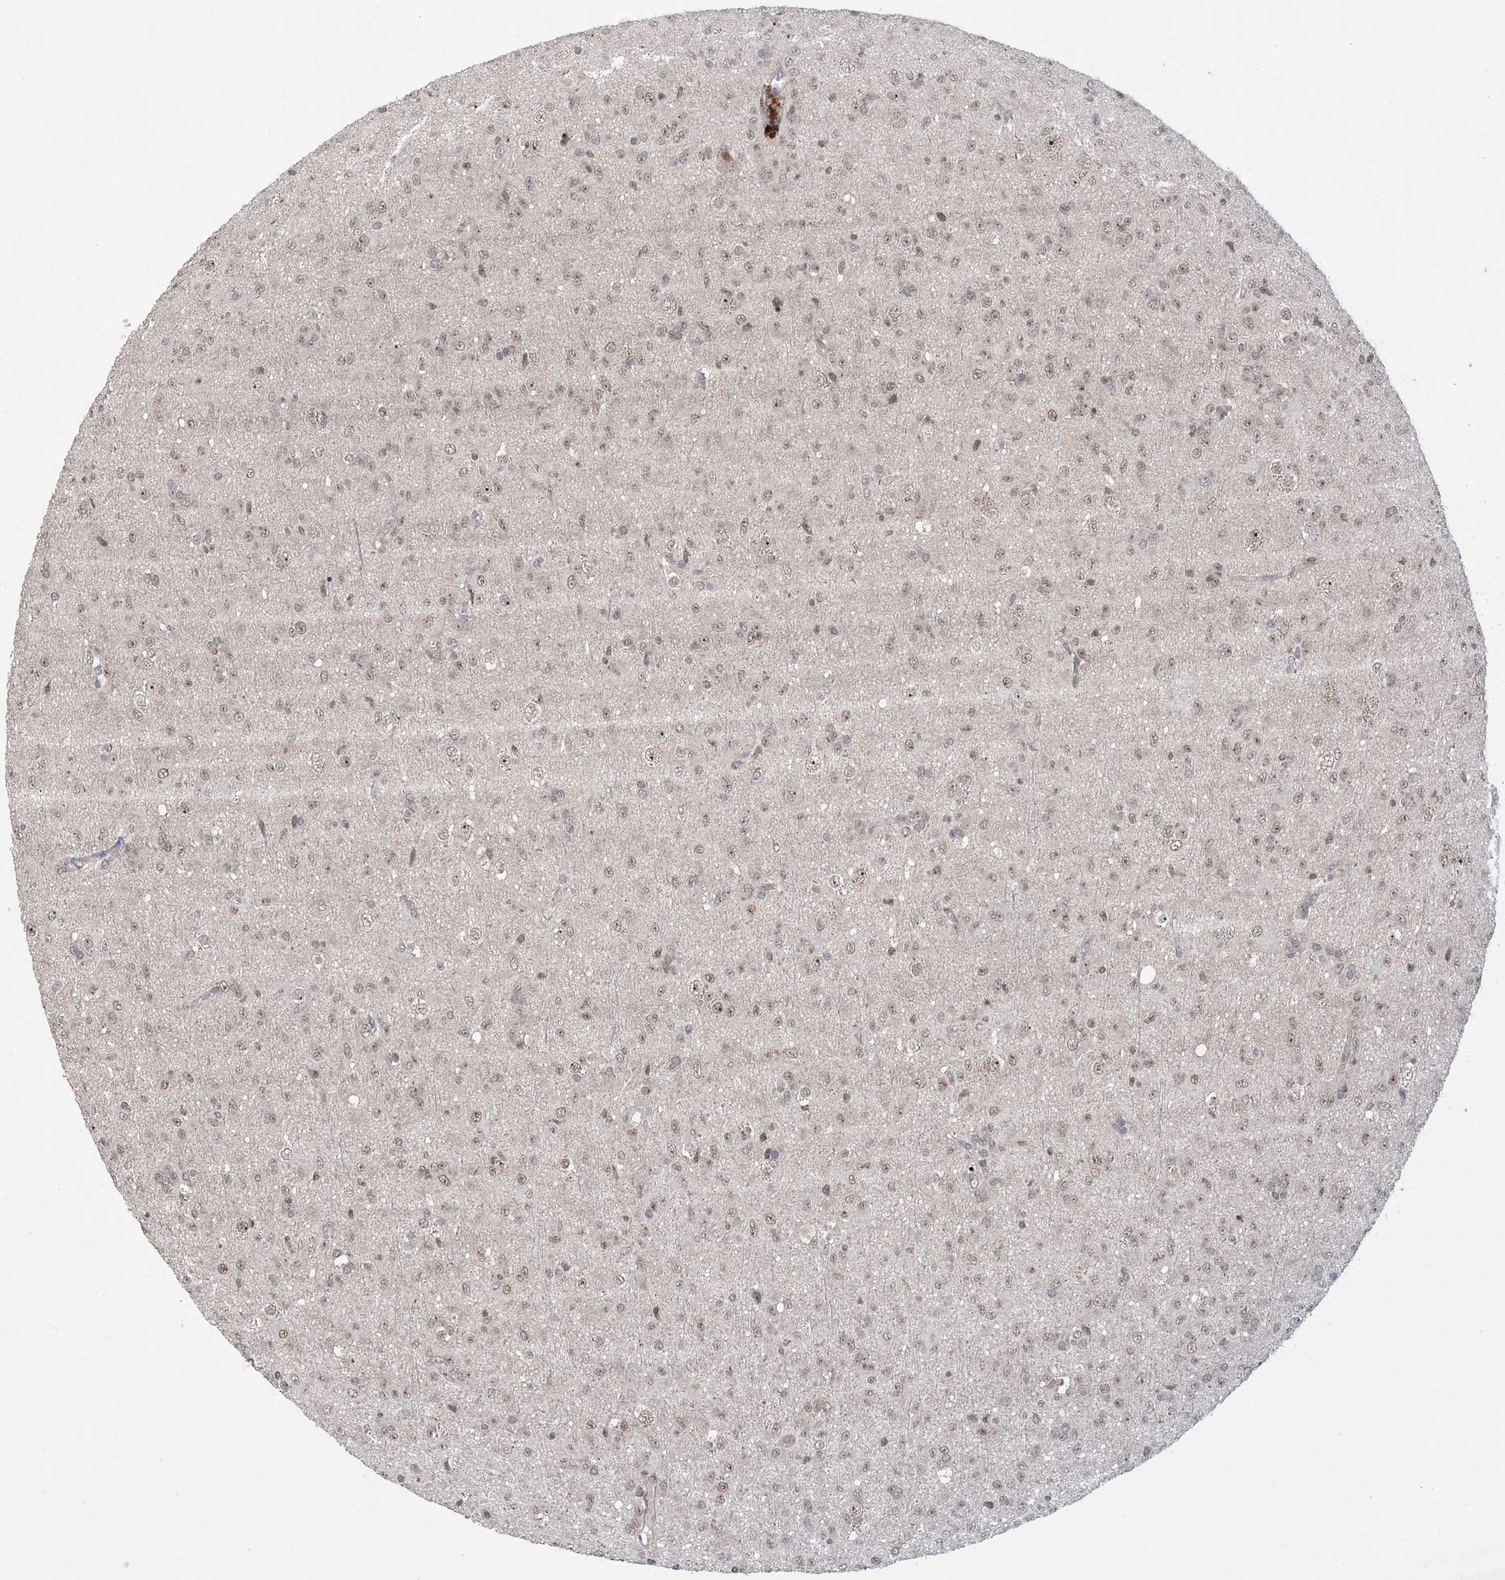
{"staining": {"intensity": "weak", "quantity": ">75%", "location": "nuclear"}, "tissue": "glioma", "cell_type": "Tumor cells", "image_type": "cancer", "snomed": [{"axis": "morphology", "description": "Glioma, malignant, Low grade"}, {"axis": "topography", "description": "Brain"}], "caption": "DAB immunohistochemical staining of malignant glioma (low-grade) displays weak nuclear protein staining in about >75% of tumor cells.", "gene": "ZNF710", "patient": {"sex": "male", "age": 65}}